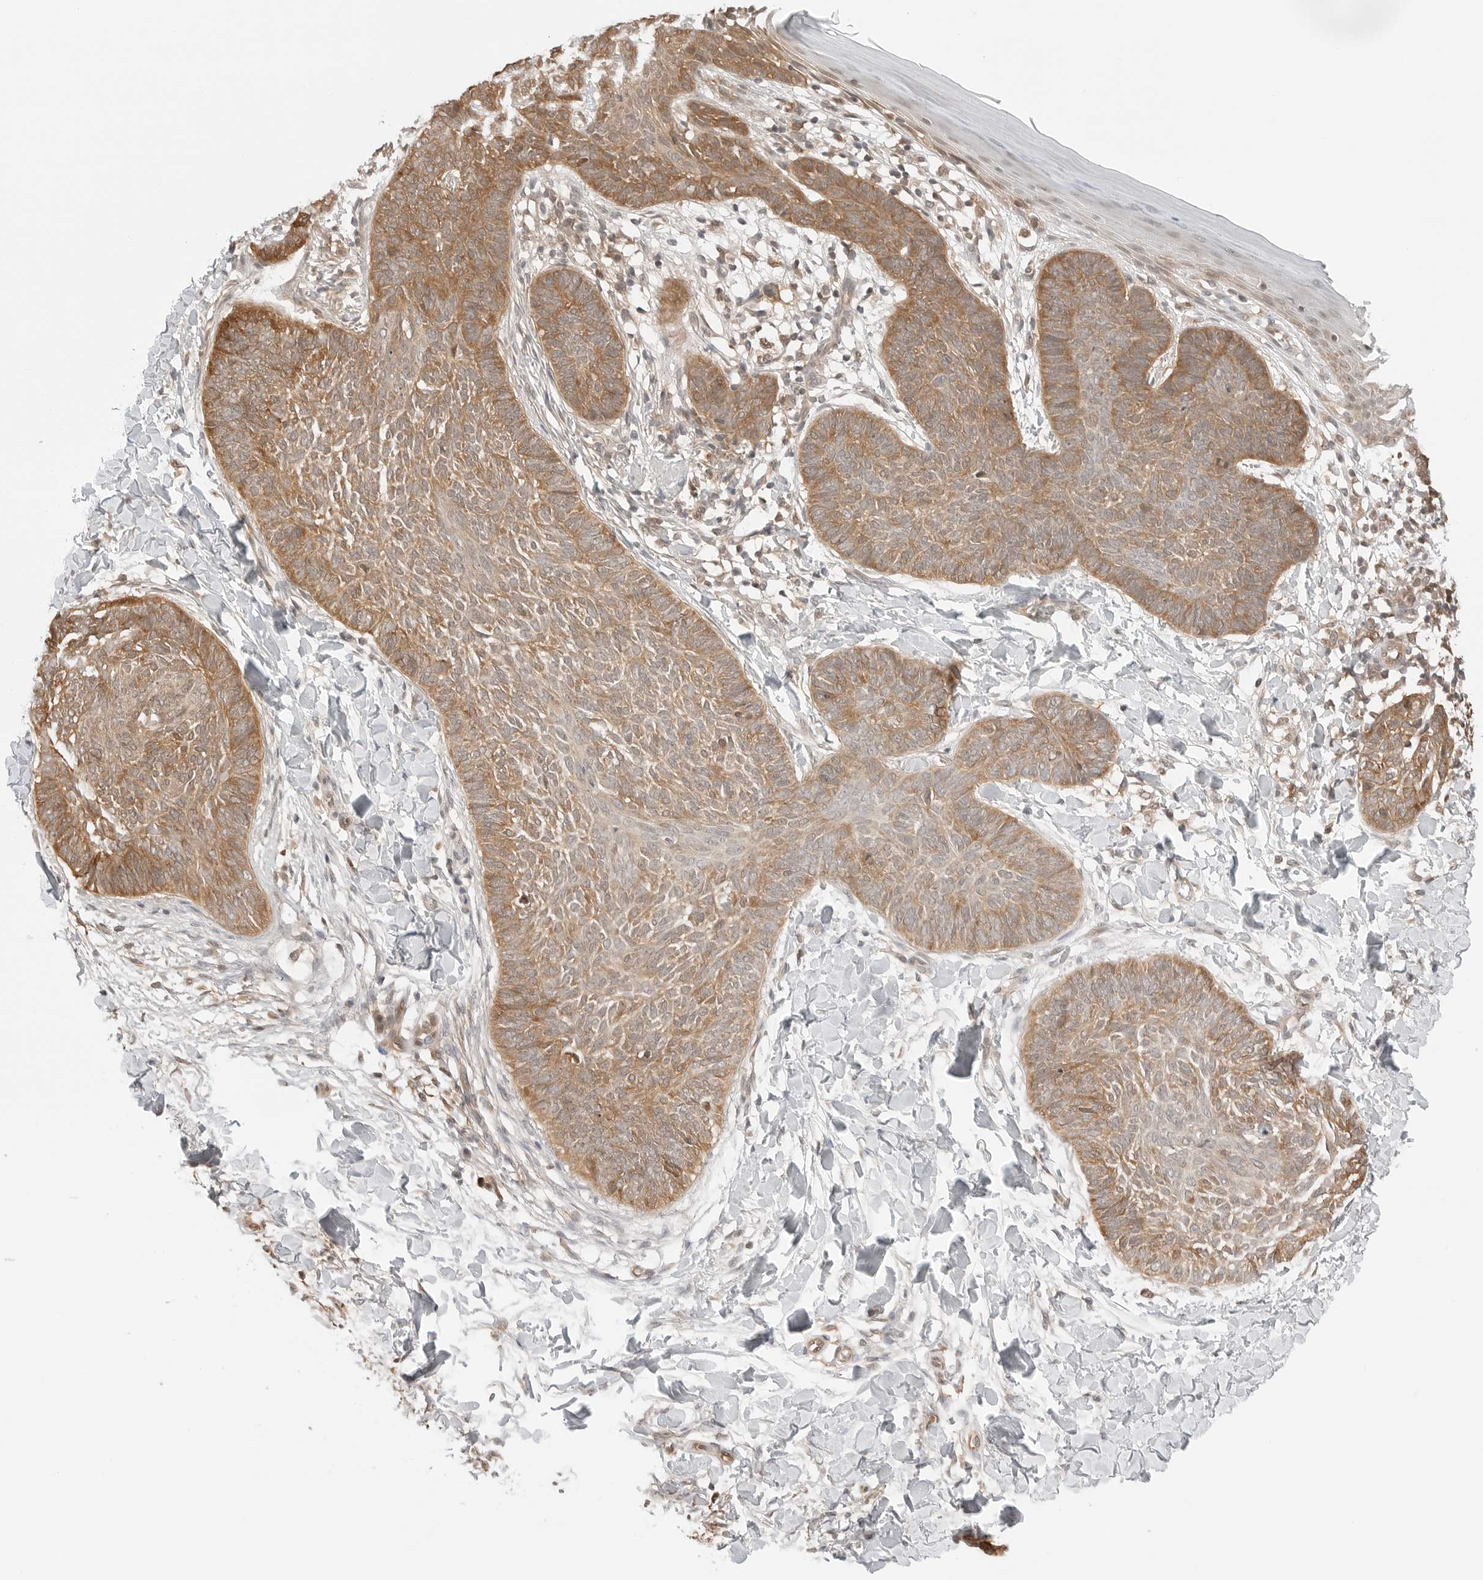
{"staining": {"intensity": "moderate", "quantity": ">75%", "location": "cytoplasmic/membranous"}, "tissue": "skin cancer", "cell_type": "Tumor cells", "image_type": "cancer", "snomed": [{"axis": "morphology", "description": "Normal tissue, NOS"}, {"axis": "morphology", "description": "Basal cell carcinoma"}, {"axis": "topography", "description": "Skin"}], "caption": "Tumor cells demonstrate medium levels of moderate cytoplasmic/membranous positivity in approximately >75% of cells in skin cancer. (DAB (3,3'-diaminobenzidine) = brown stain, brightfield microscopy at high magnification).", "gene": "NUDC", "patient": {"sex": "male", "age": 50}}